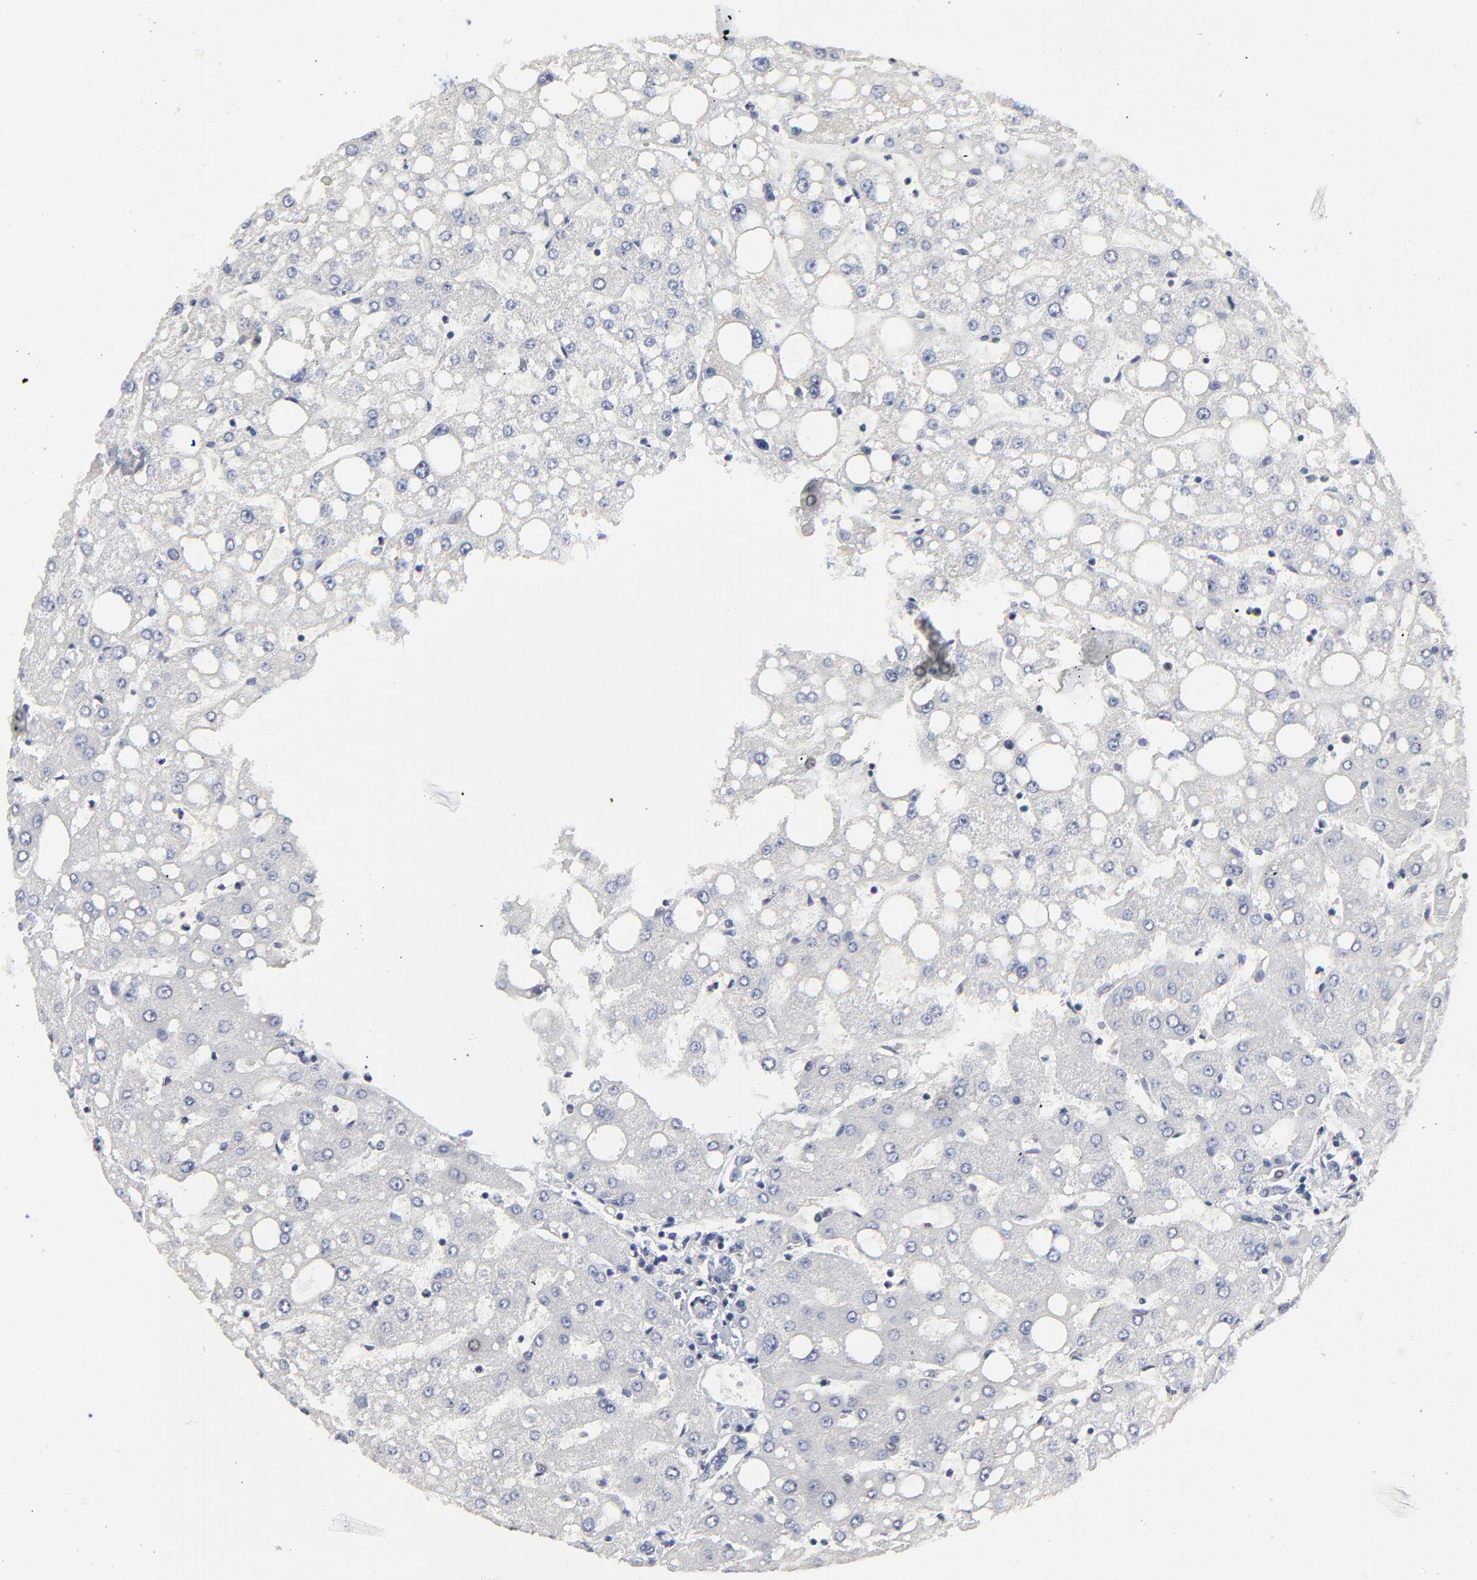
{"staining": {"intensity": "negative", "quantity": "none", "location": "none"}, "tissue": "liver", "cell_type": "Cholangiocytes", "image_type": "normal", "snomed": [{"axis": "morphology", "description": "Normal tissue, NOS"}, {"axis": "topography", "description": "Liver"}], "caption": "Cholangiocytes are negative for brown protein staining in normal liver. (DAB immunohistochemistry (IHC) with hematoxylin counter stain).", "gene": "NCAPH", "patient": {"sex": "male", "age": 49}}